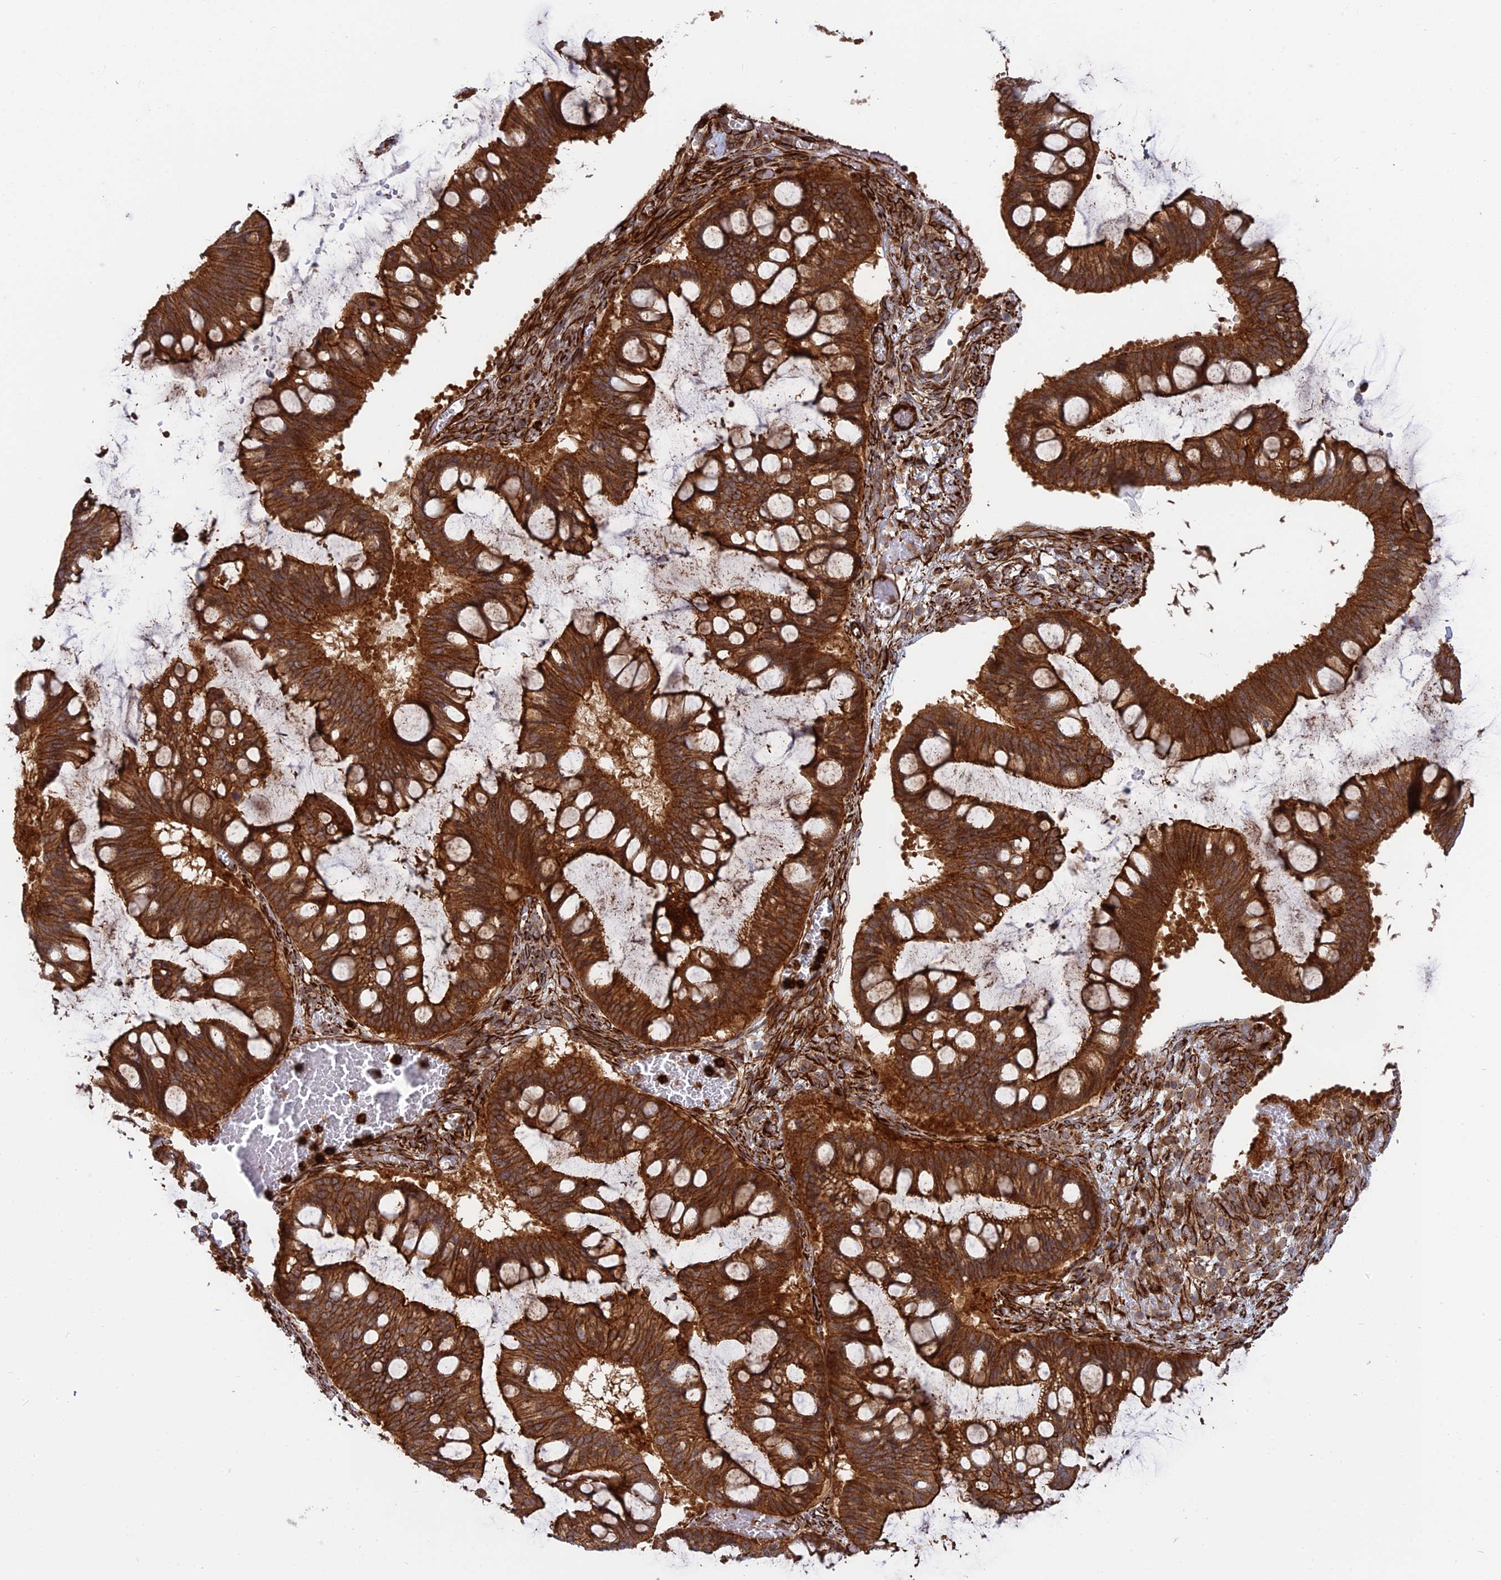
{"staining": {"intensity": "strong", "quantity": ">75%", "location": "cytoplasmic/membranous"}, "tissue": "ovarian cancer", "cell_type": "Tumor cells", "image_type": "cancer", "snomed": [{"axis": "morphology", "description": "Cystadenocarcinoma, mucinous, NOS"}, {"axis": "topography", "description": "Ovary"}], "caption": "Mucinous cystadenocarcinoma (ovarian) stained with DAB IHC displays high levels of strong cytoplasmic/membranous staining in about >75% of tumor cells.", "gene": "PHLDB3", "patient": {"sex": "female", "age": 73}}